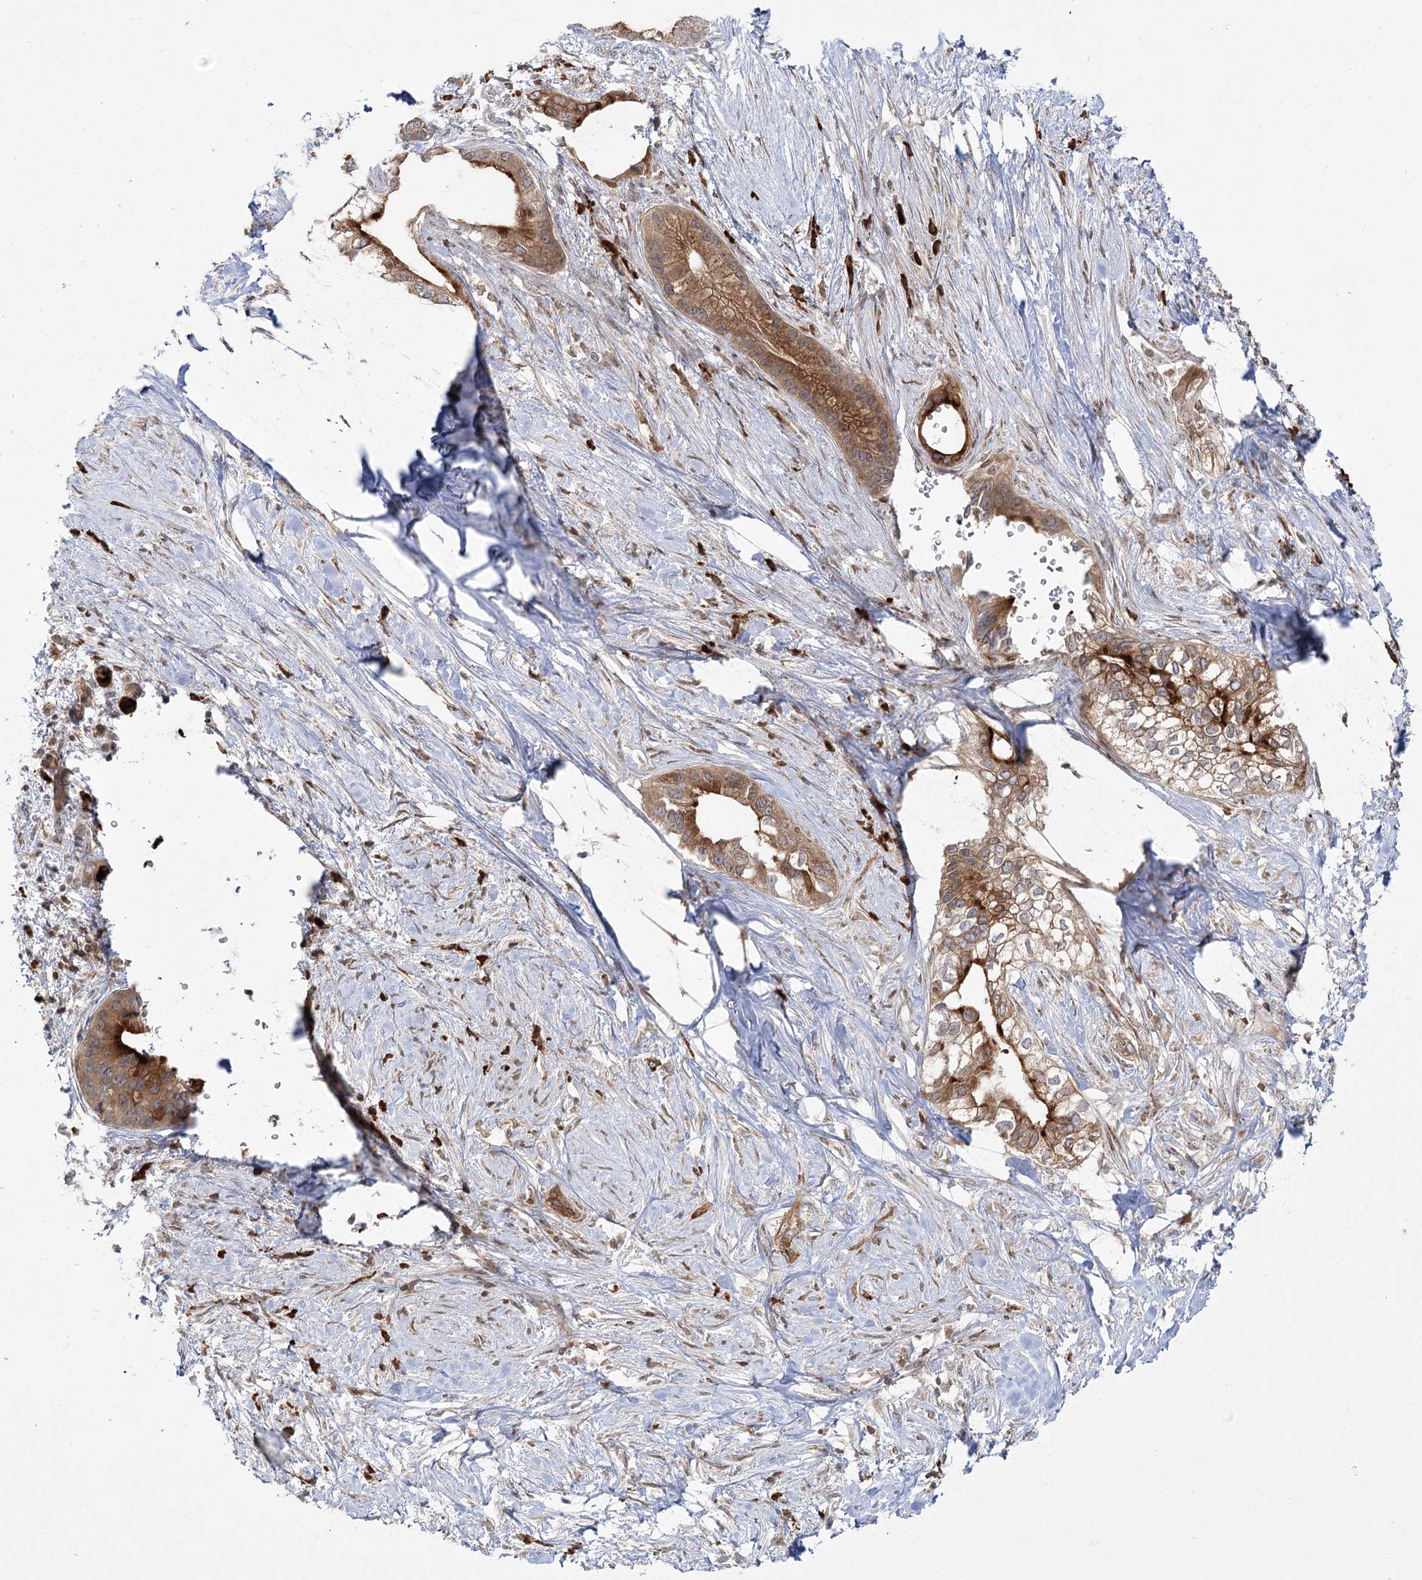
{"staining": {"intensity": "strong", "quantity": "25%-75%", "location": "cytoplasmic/membranous"}, "tissue": "pancreatic cancer", "cell_type": "Tumor cells", "image_type": "cancer", "snomed": [{"axis": "morphology", "description": "Normal tissue, NOS"}, {"axis": "morphology", "description": "Adenocarcinoma, NOS"}, {"axis": "topography", "description": "Pancreas"}, {"axis": "topography", "description": "Peripheral nerve tissue"}], "caption": "Protein expression analysis of human pancreatic adenocarcinoma reveals strong cytoplasmic/membranous staining in about 25%-75% of tumor cells. Nuclei are stained in blue.", "gene": "SYTL1", "patient": {"sex": "male", "age": 59}}